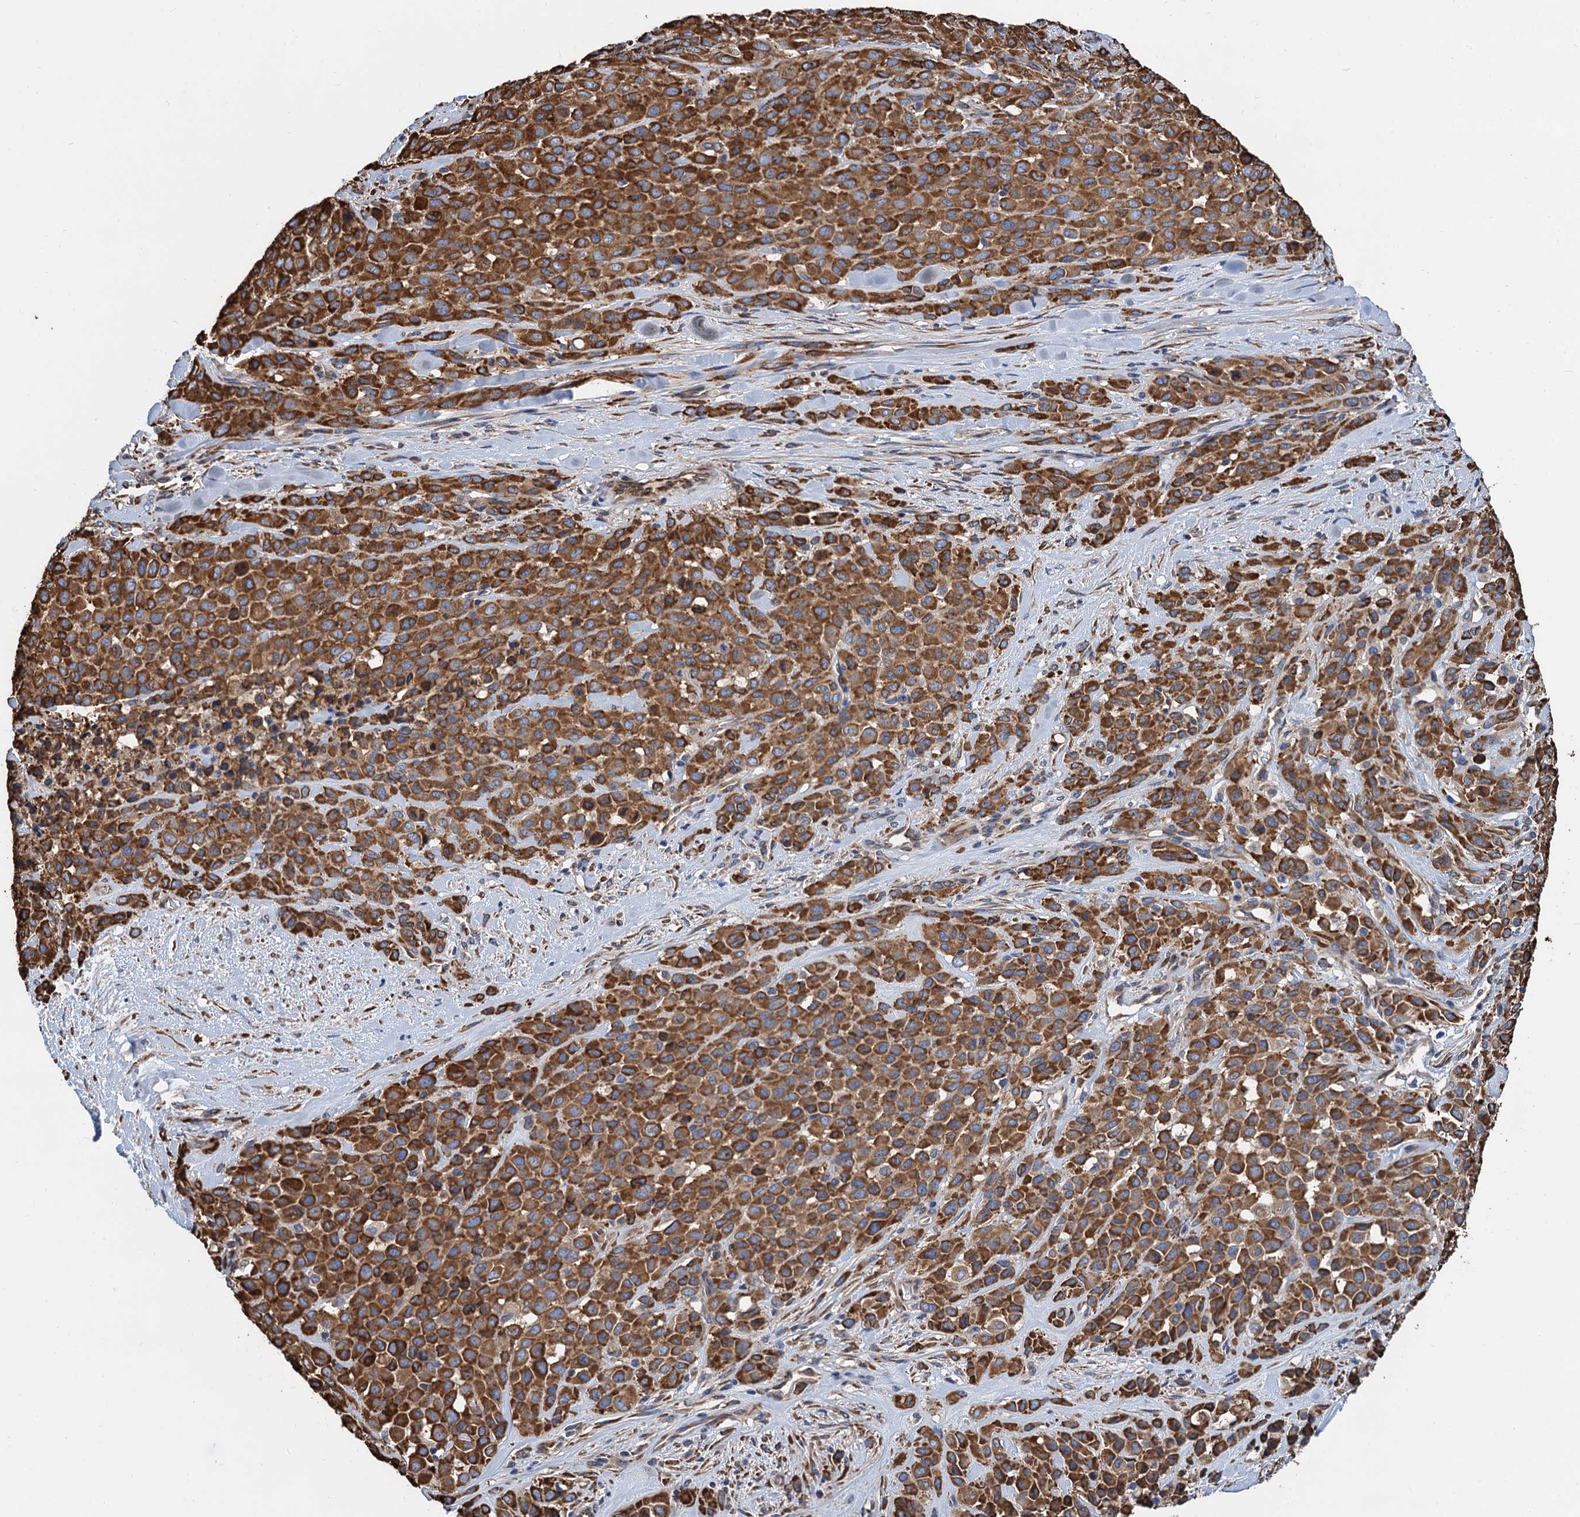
{"staining": {"intensity": "strong", "quantity": ">75%", "location": "cytoplasmic/membranous"}, "tissue": "melanoma", "cell_type": "Tumor cells", "image_type": "cancer", "snomed": [{"axis": "morphology", "description": "Malignant melanoma, Metastatic site"}, {"axis": "topography", "description": "Skin"}], "caption": "Protein expression analysis of melanoma reveals strong cytoplasmic/membranous positivity in approximately >75% of tumor cells.", "gene": "CNNM1", "patient": {"sex": "female", "age": 81}}